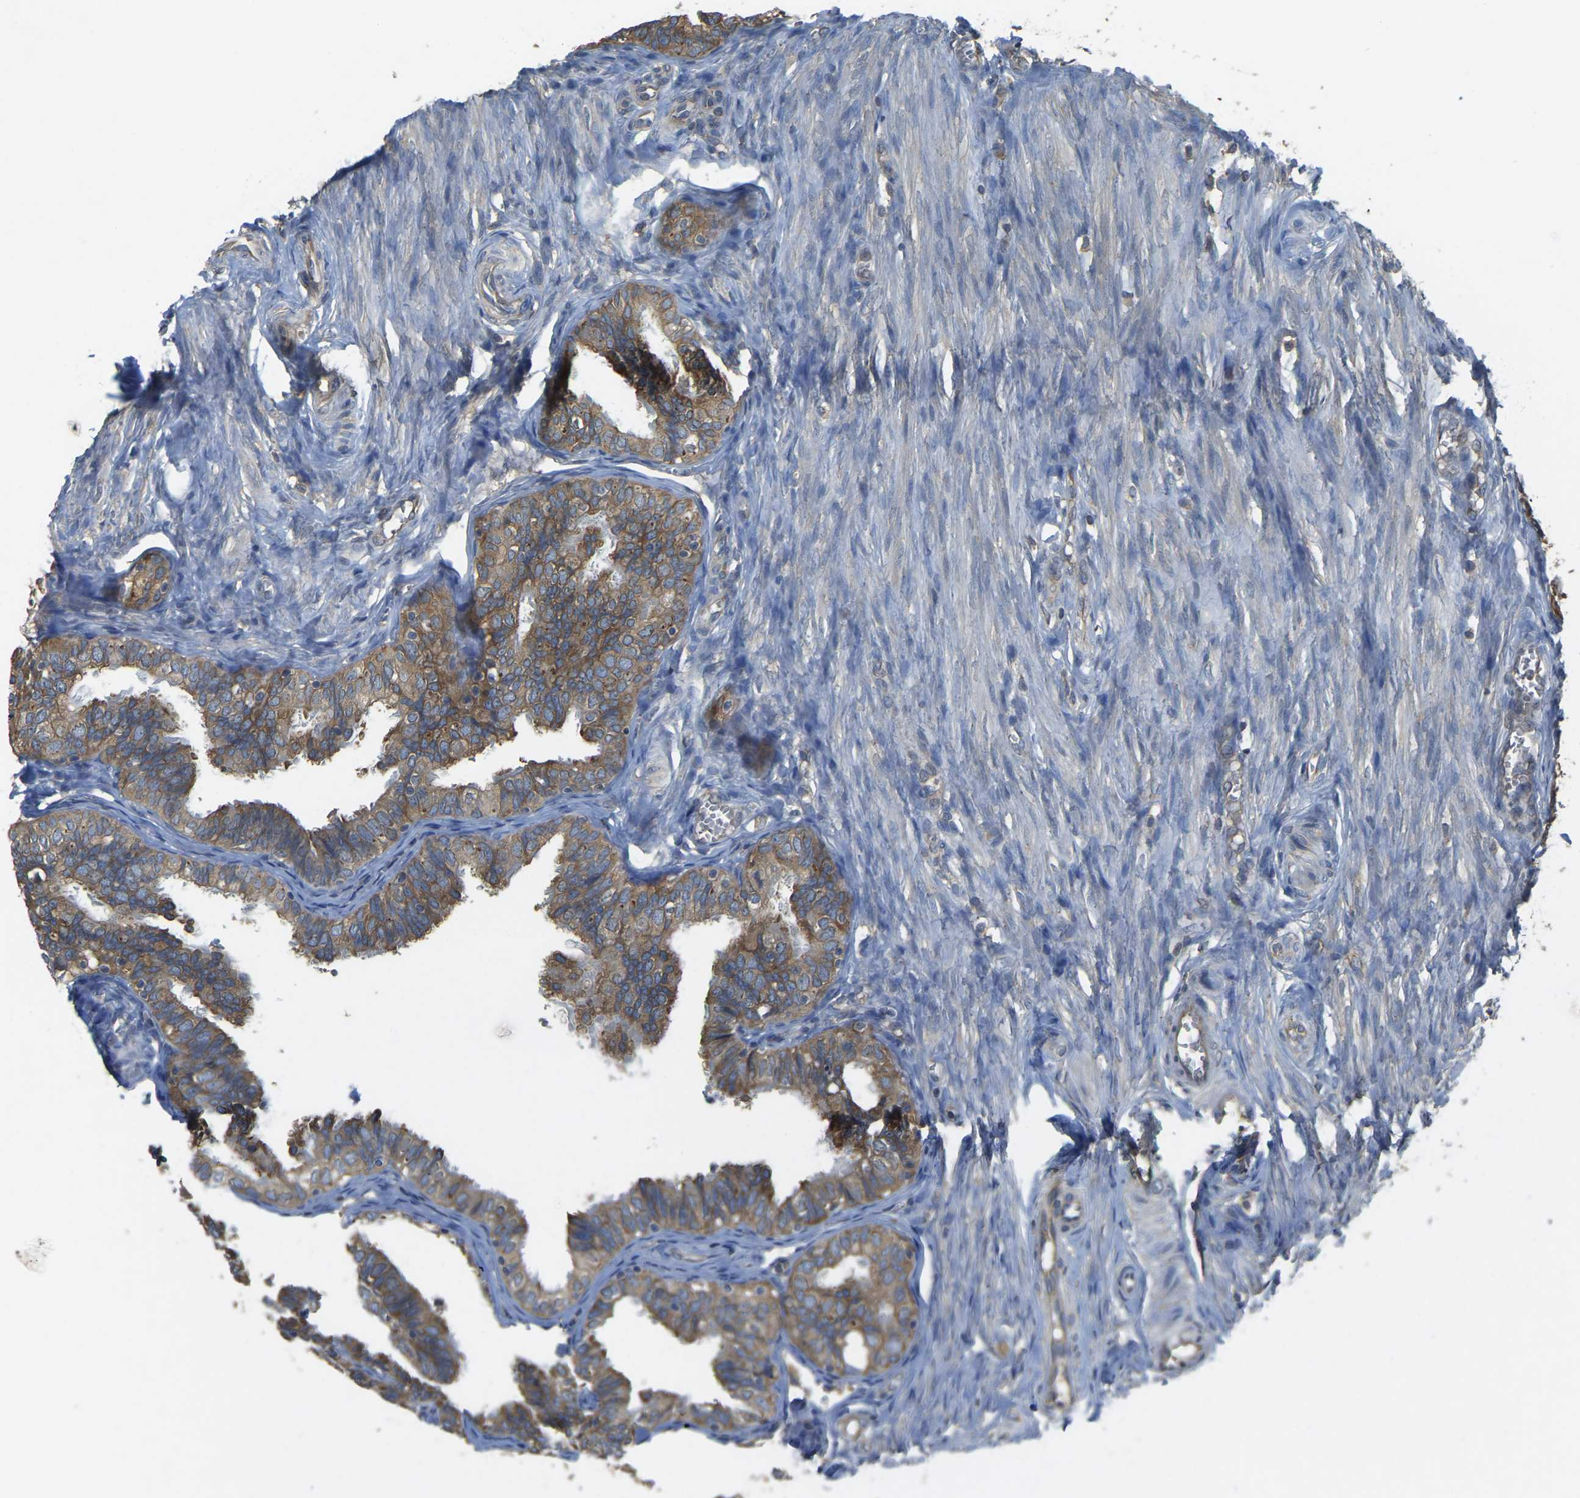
{"staining": {"intensity": "moderate", "quantity": ">75%", "location": "cytoplasmic/membranous"}, "tissue": "fallopian tube", "cell_type": "Glandular cells", "image_type": "normal", "snomed": [{"axis": "morphology", "description": "Normal tissue, NOS"}, {"axis": "topography", "description": "Fallopian tube"}], "caption": "Moderate cytoplasmic/membranous expression is appreciated in approximately >75% of glandular cells in benign fallopian tube.", "gene": "AIMP1", "patient": {"sex": "female", "age": 46}}